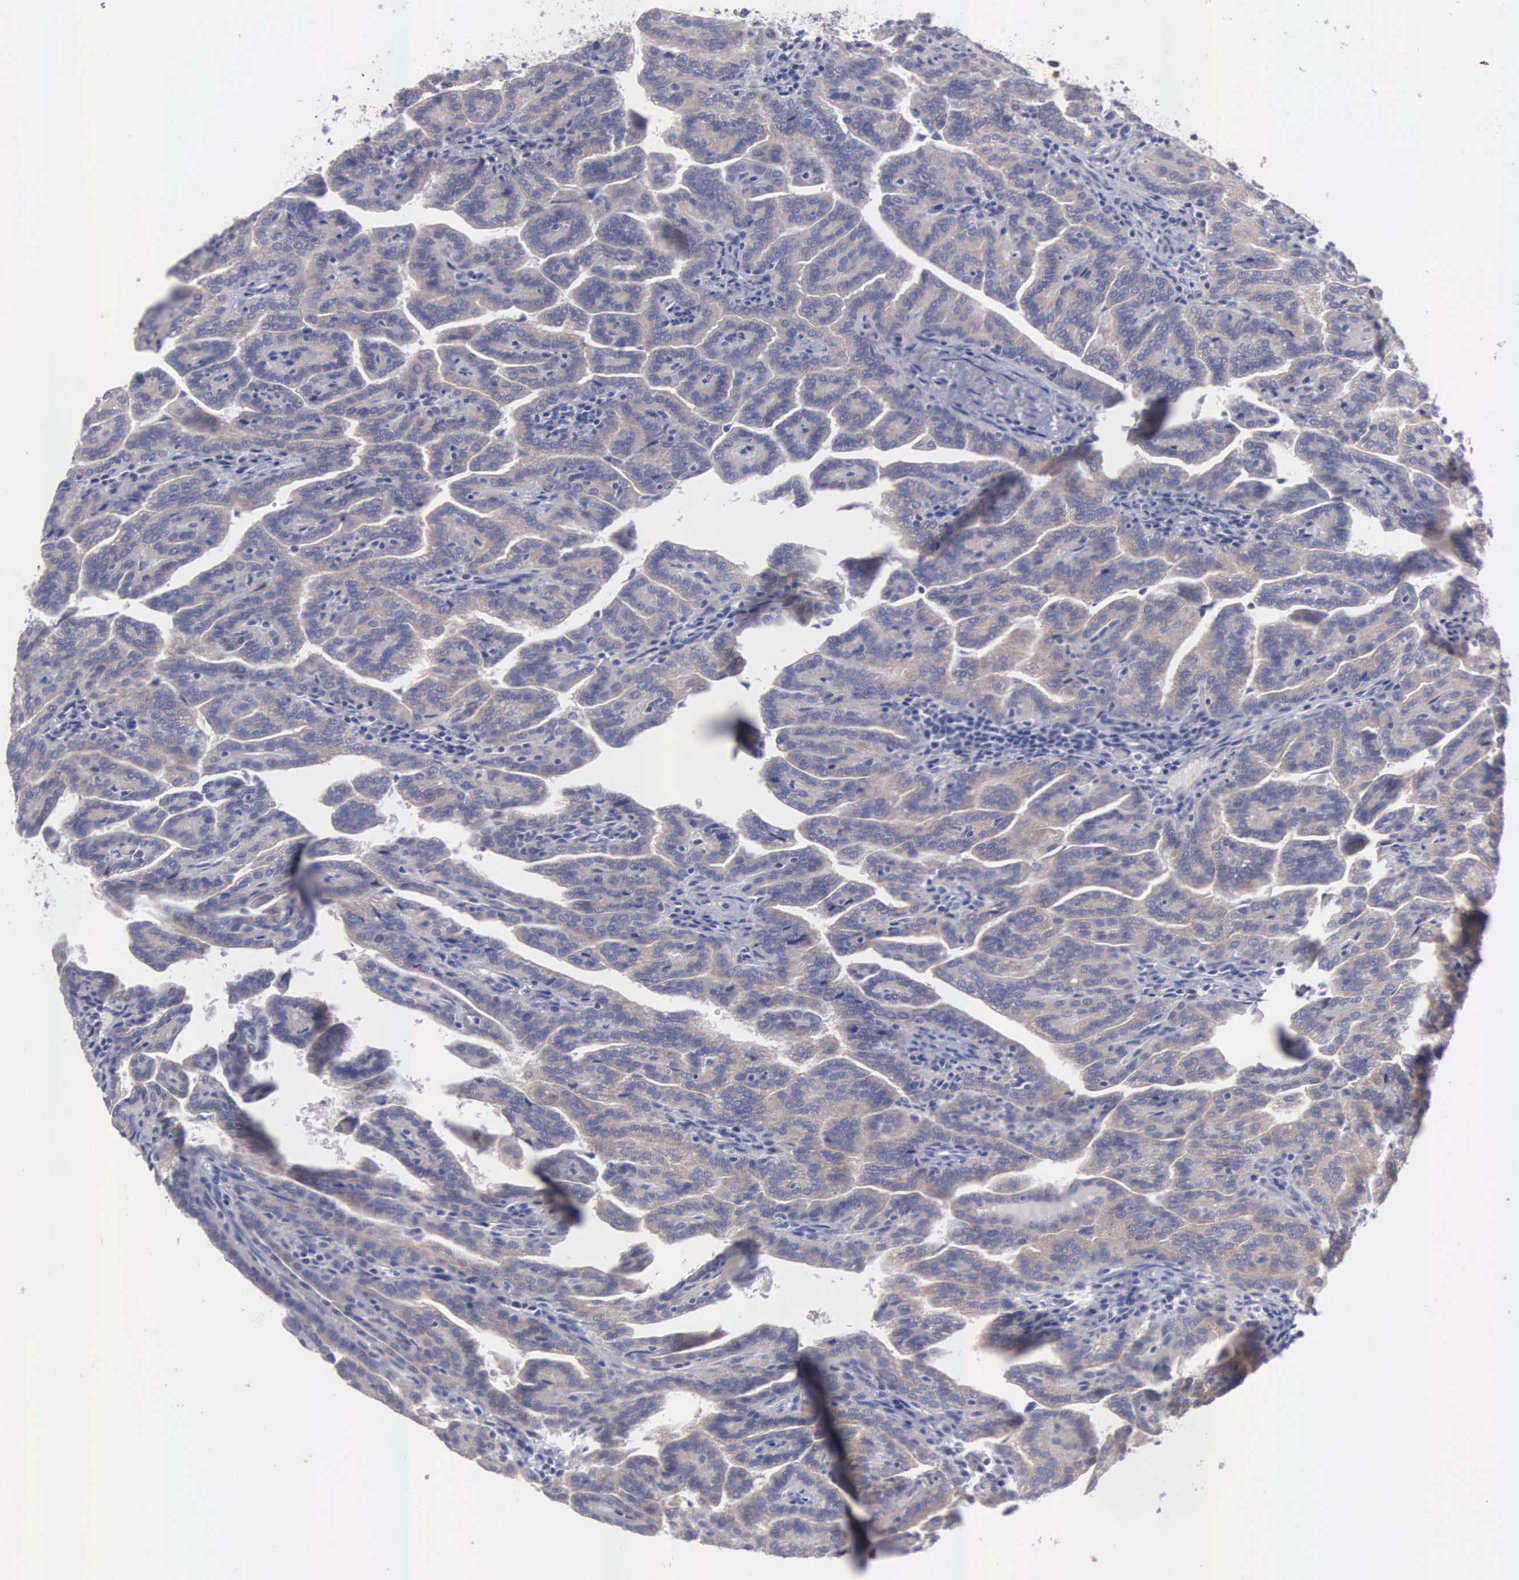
{"staining": {"intensity": "weak", "quantity": ">75%", "location": "cytoplasmic/membranous"}, "tissue": "renal cancer", "cell_type": "Tumor cells", "image_type": "cancer", "snomed": [{"axis": "morphology", "description": "Adenocarcinoma, NOS"}, {"axis": "topography", "description": "Kidney"}], "caption": "Brown immunohistochemical staining in human adenocarcinoma (renal) demonstrates weak cytoplasmic/membranous expression in about >75% of tumor cells.", "gene": "CEP170B", "patient": {"sex": "male", "age": 61}}